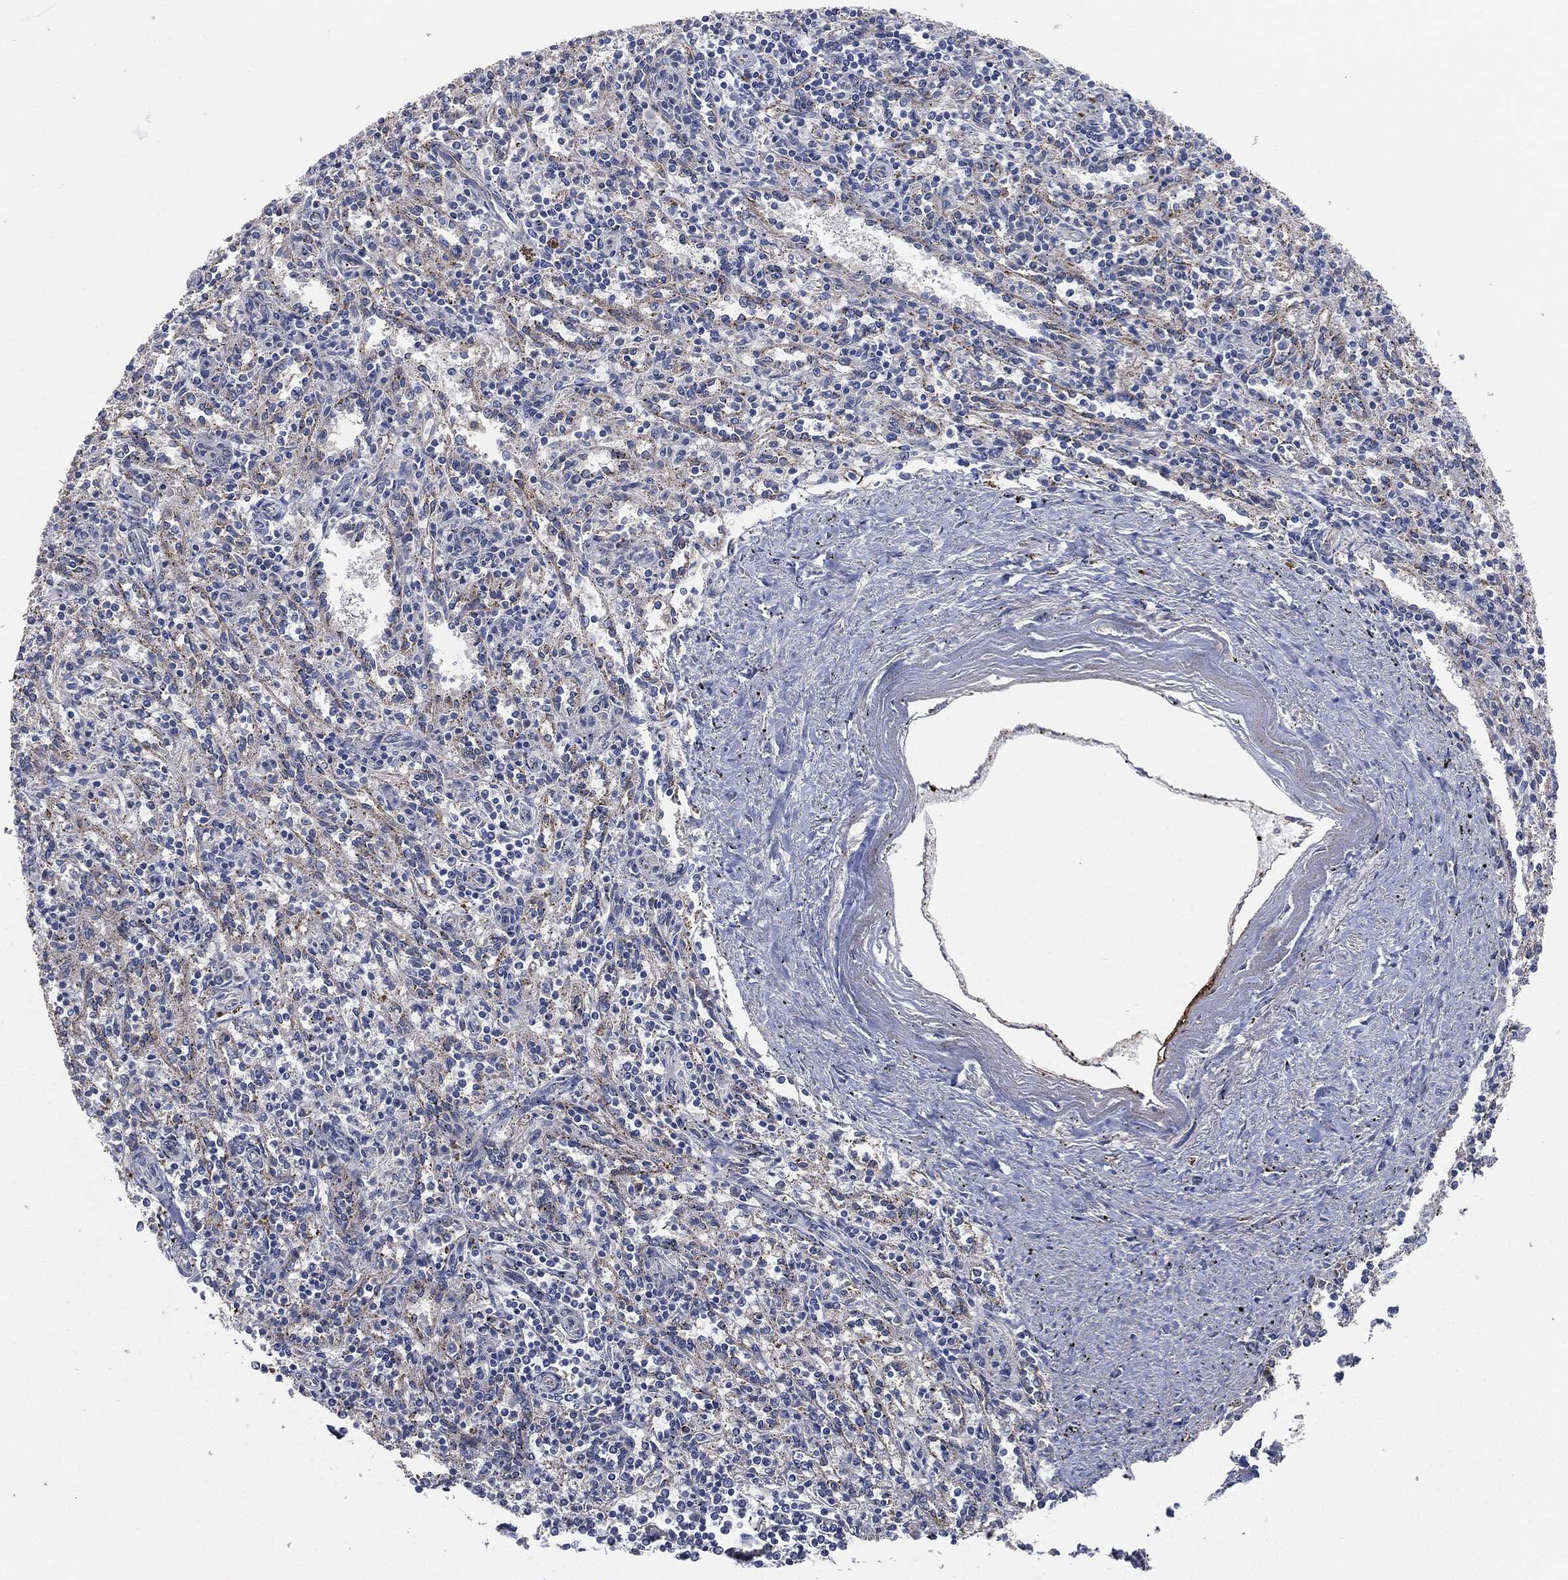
{"staining": {"intensity": "negative", "quantity": "none", "location": "none"}, "tissue": "spleen", "cell_type": "Cells in red pulp", "image_type": "normal", "snomed": [{"axis": "morphology", "description": "Normal tissue, NOS"}, {"axis": "topography", "description": "Spleen"}], "caption": "Protein analysis of normal spleen shows no significant positivity in cells in red pulp.", "gene": "APOB", "patient": {"sex": "male", "age": 69}}